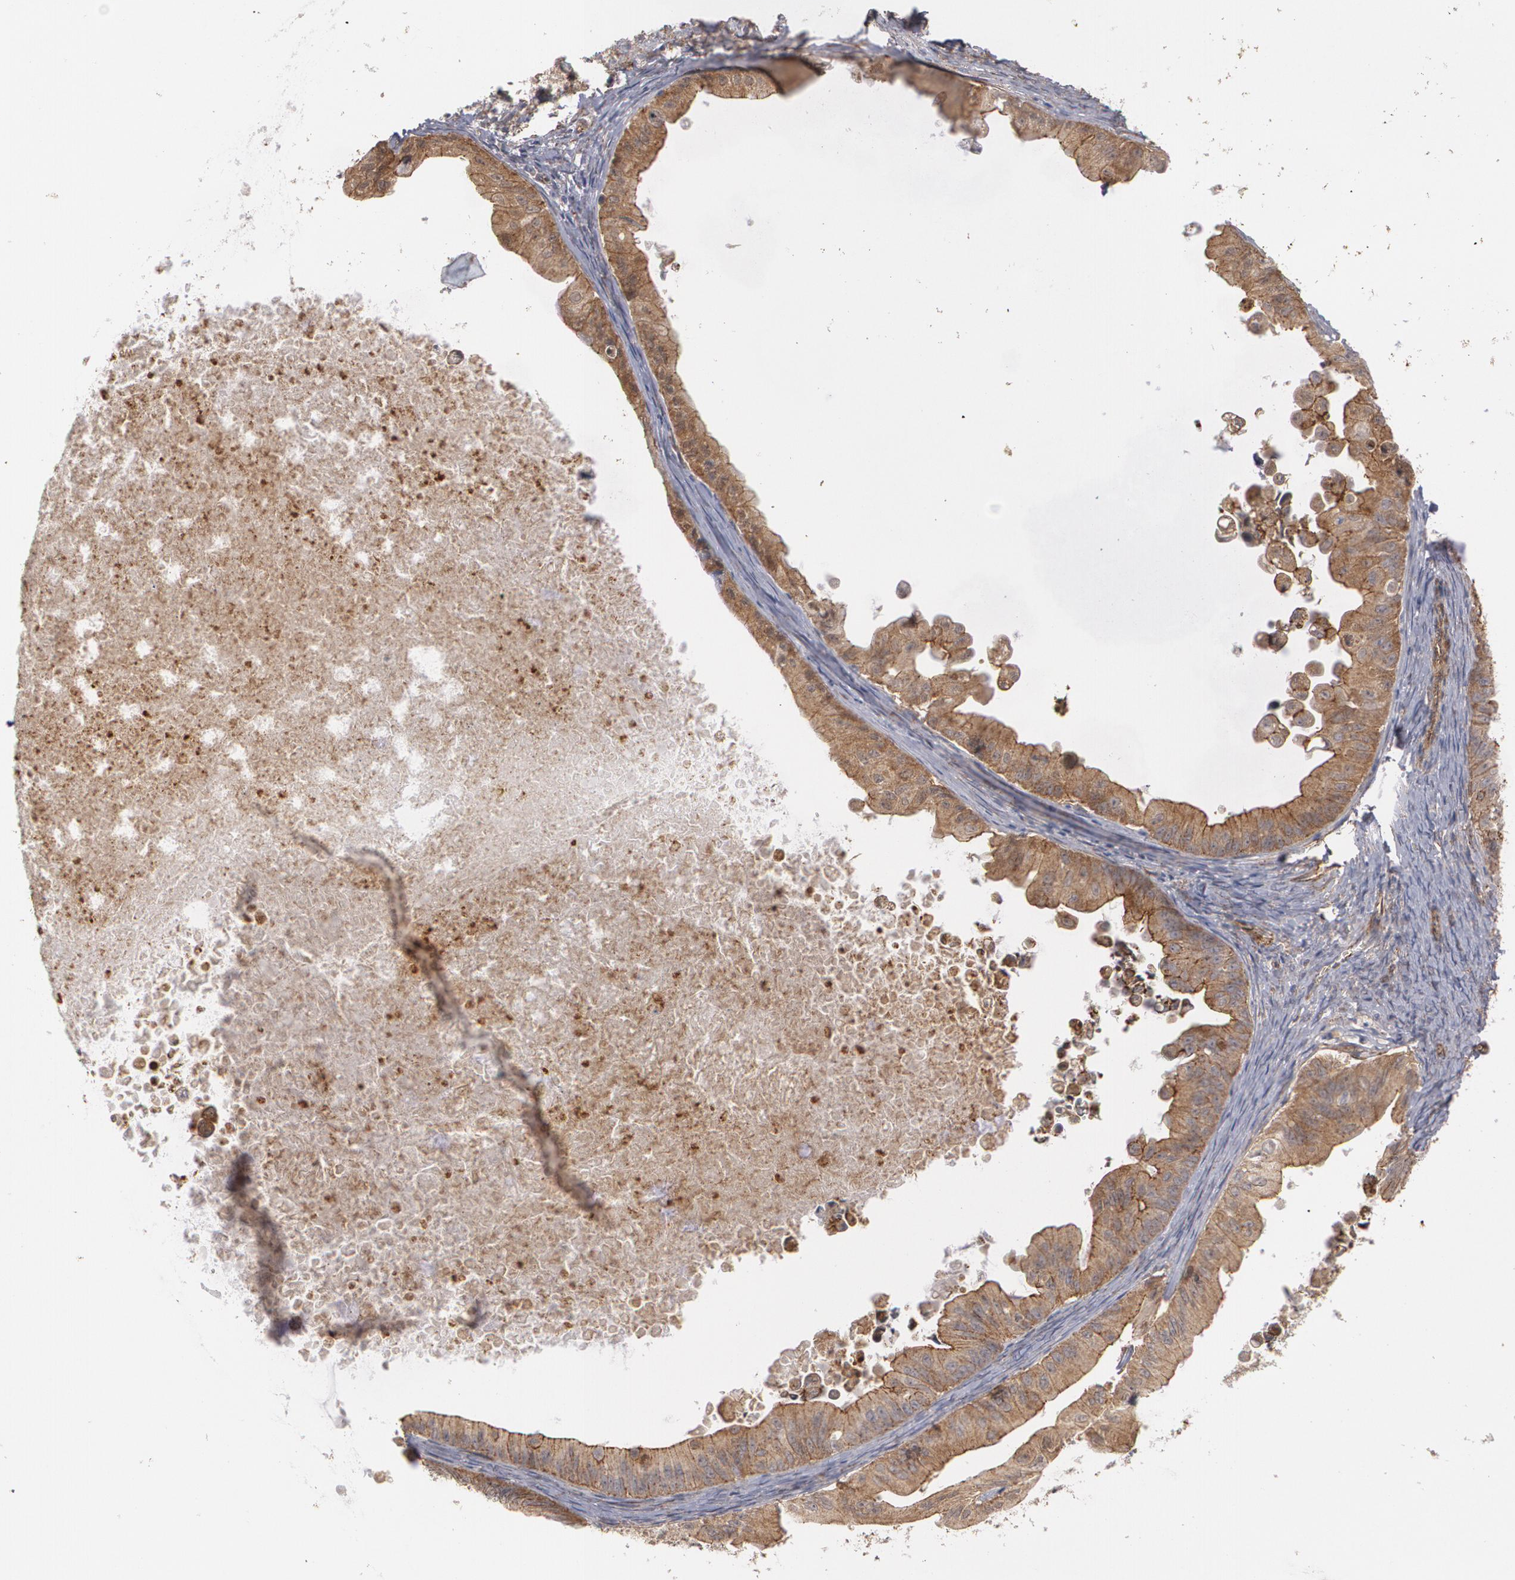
{"staining": {"intensity": "moderate", "quantity": ">75%", "location": "cytoplasmic/membranous"}, "tissue": "ovarian cancer", "cell_type": "Tumor cells", "image_type": "cancer", "snomed": [{"axis": "morphology", "description": "Cystadenocarcinoma, mucinous, NOS"}, {"axis": "topography", "description": "Ovary"}], "caption": "Ovarian cancer stained with DAB (3,3'-diaminobenzidine) immunohistochemistry reveals medium levels of moderate cytoplasmic/membranous staining in approximately >75% of tumor cells.", "gene": "TJP1", "patient": {"sex": "female", "age": 37}}